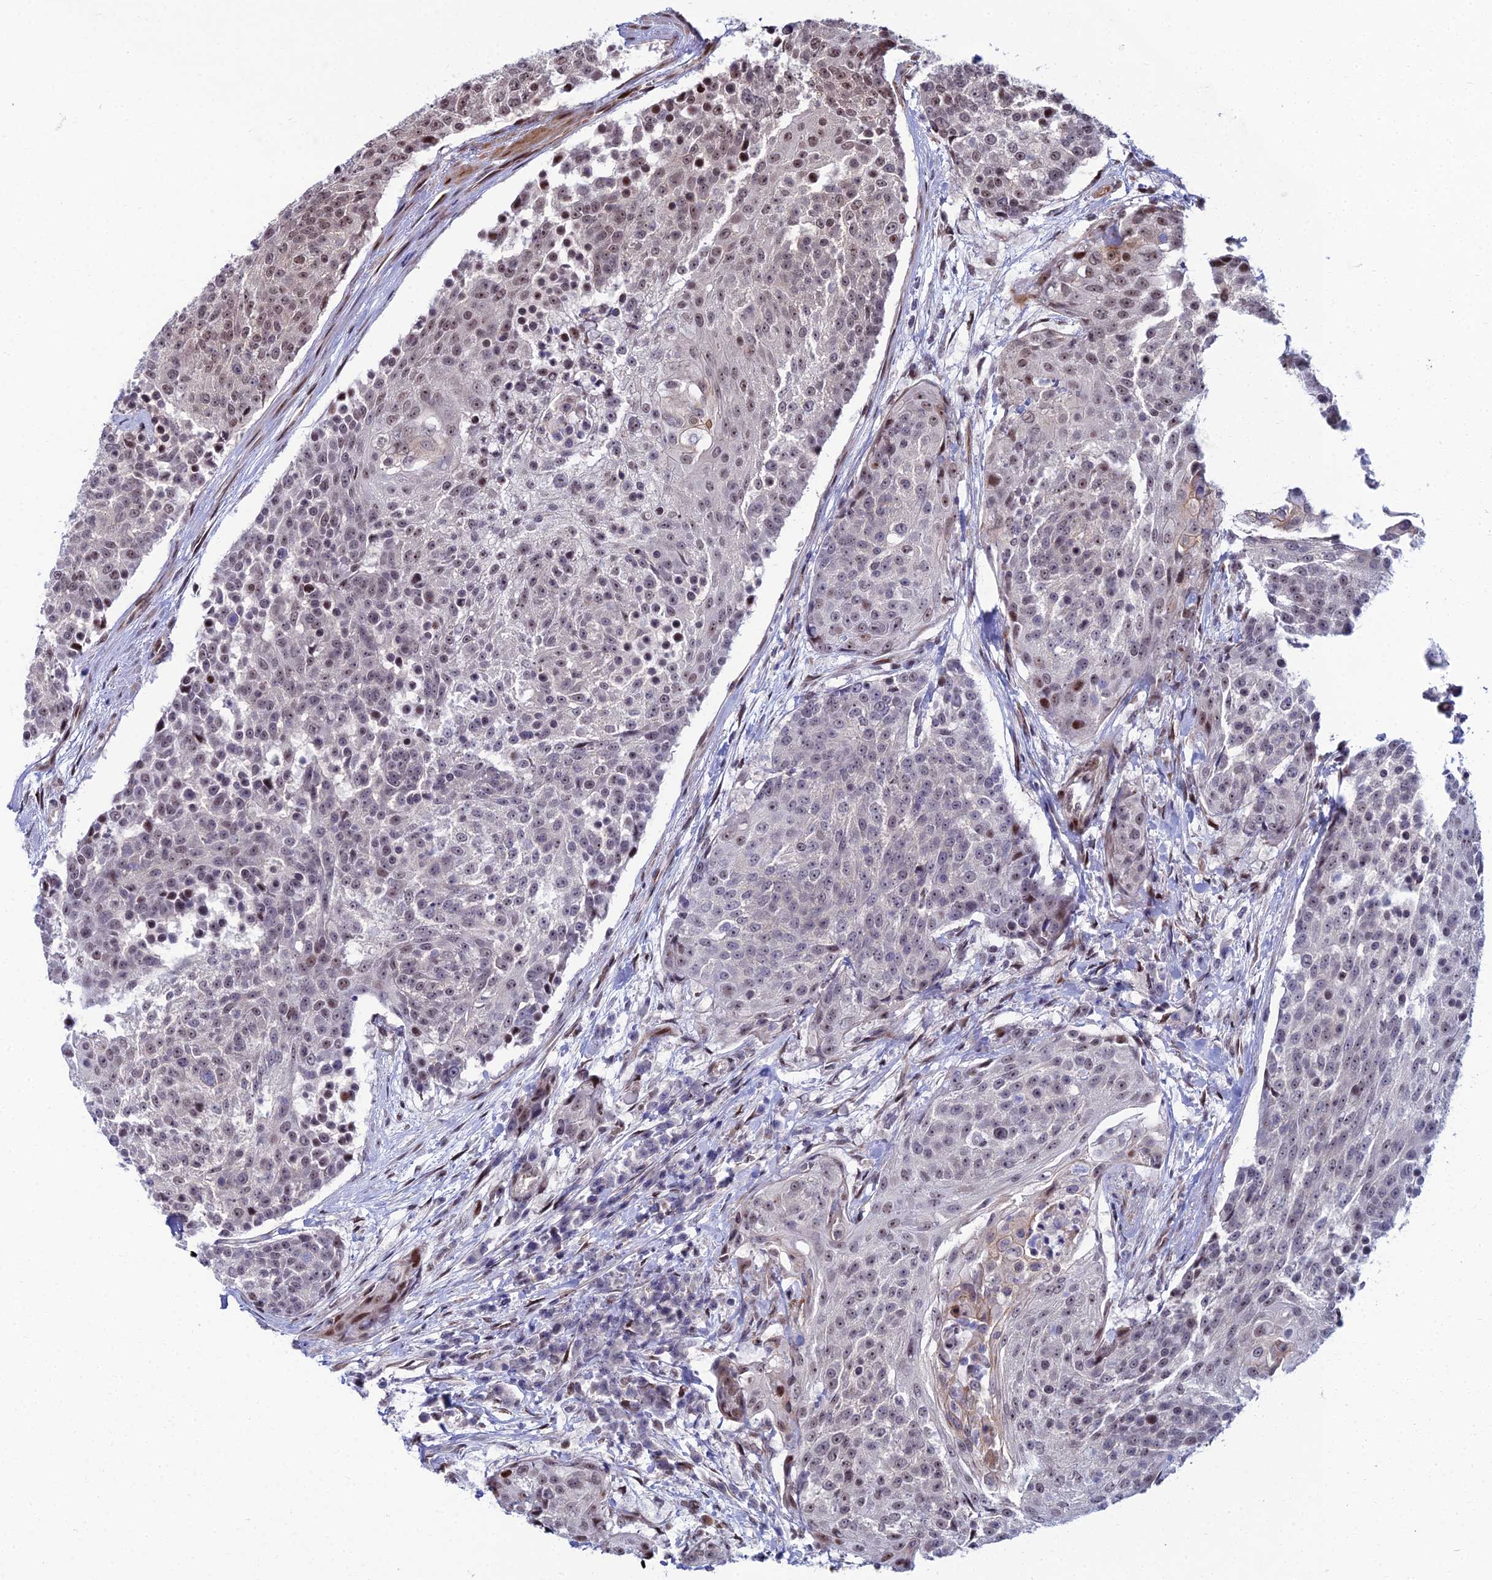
{"staining": {"intensity": "weak", "quantity": "<25%", "location": "nuclear"}, "tissue": "urothelial cancer", "cell_type": "Tumor cells", "image_type": "cancer", "snomed": [{"axis": "morphology", "description": "Urothelial carcinoma, High grade"}, {"axis": "topography", "description": "Urinary bladder"}], "caption": "An image of urothelial cancer stained for a protein reveals no brown staining in tumor cells.", "gene": "ZNF668", "patient": {"sex": "female", "age": 63}}